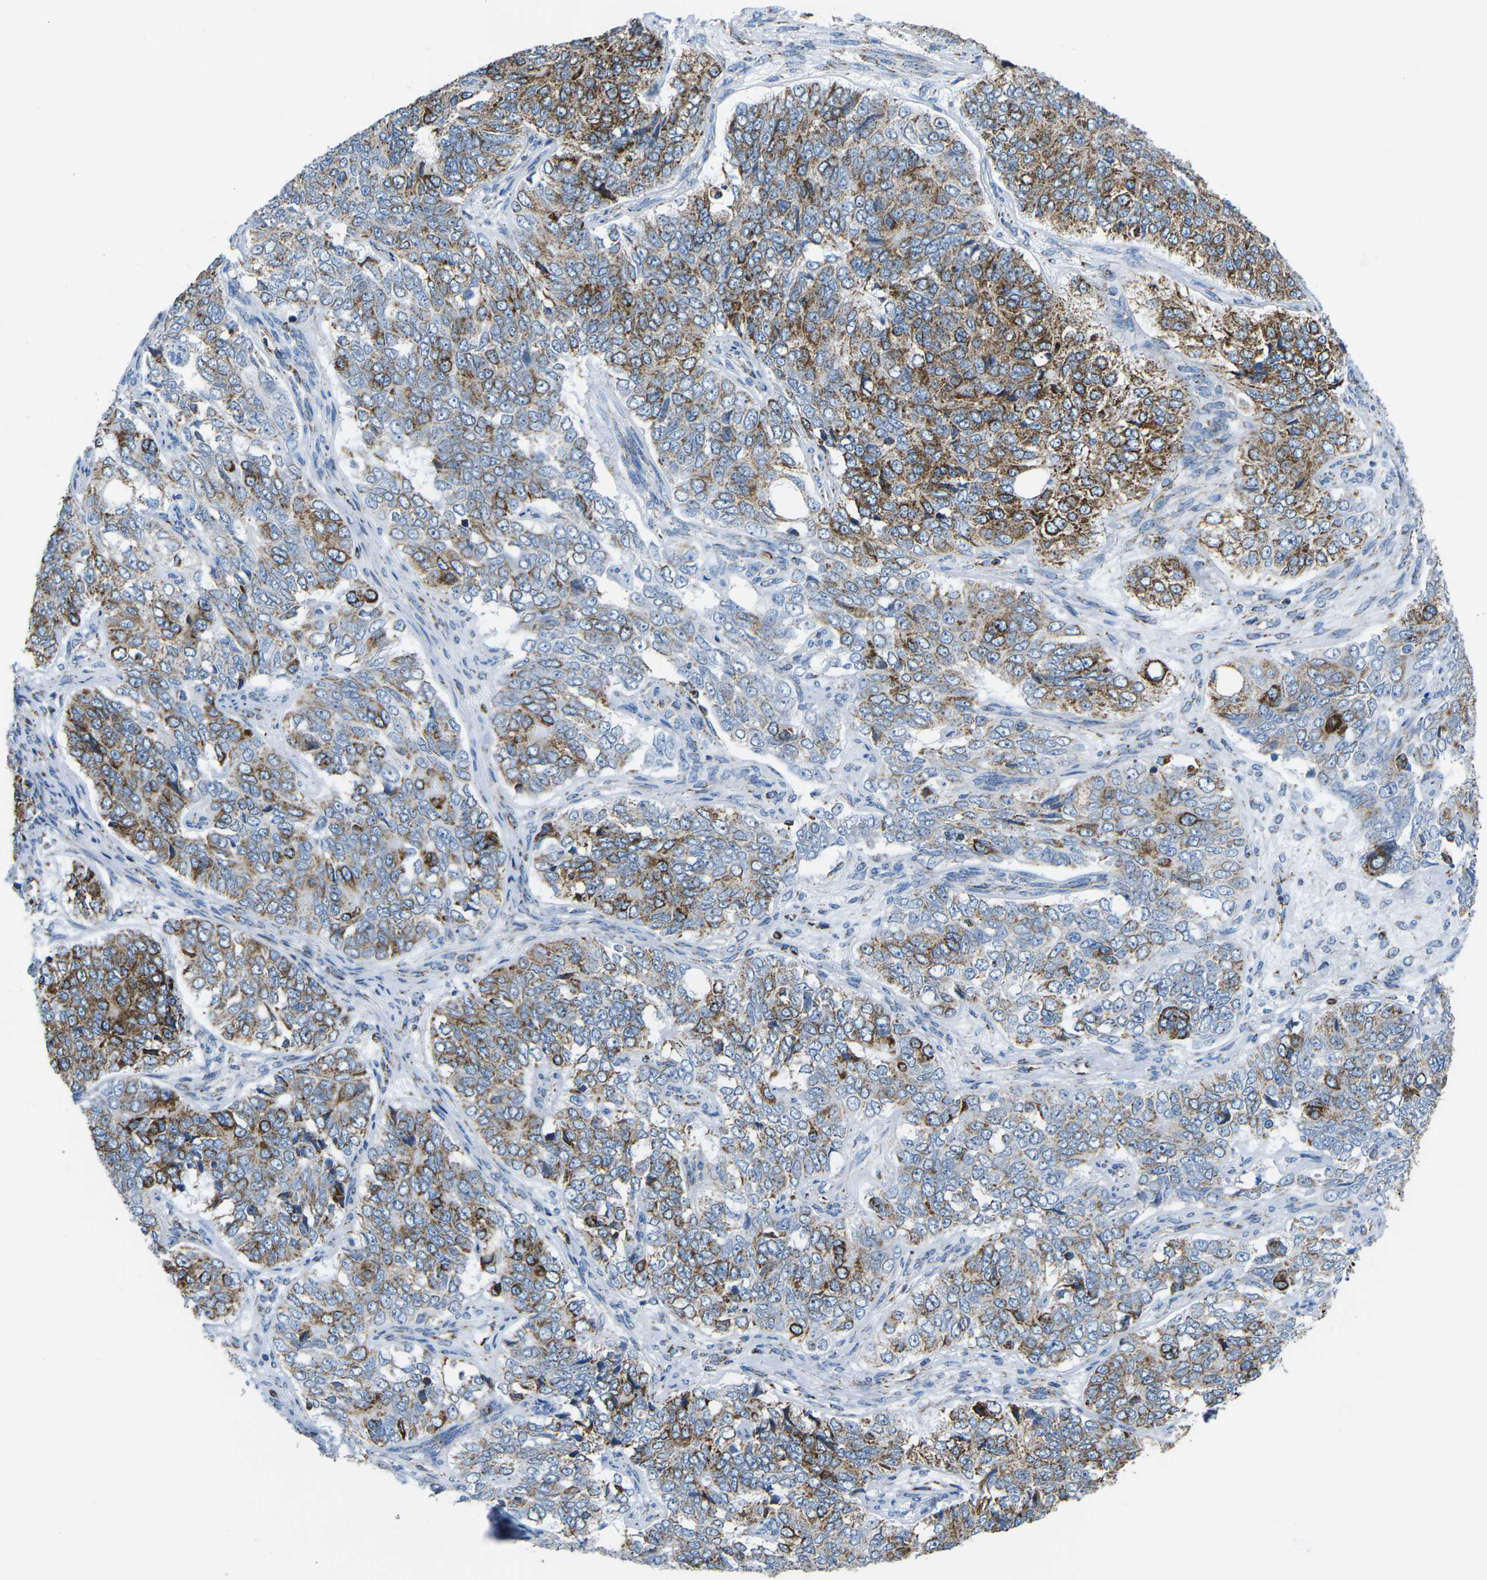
{"staining": {"intensity": "strong", "quantity": "25%-75%", "location": "cytoplasmic/membranous"}, "tissue": "ovarian cancer", "cell_type": "Tumor cells", "image_type": "cancer", "snomed": [{"axis": "morphology", "description": "Carcinoma, endometroid"}, {"axis": "topography", "description": "Ovary"}], "caption": "This is an image of immunohistochemistry (IHC) staining of ovarian endometroid carcinoma, which shows strong staining in the cytoplasmic/membranous of tumor cells.", "gene": "COX6C", "patient": {"sex": "female", "age": 51}}